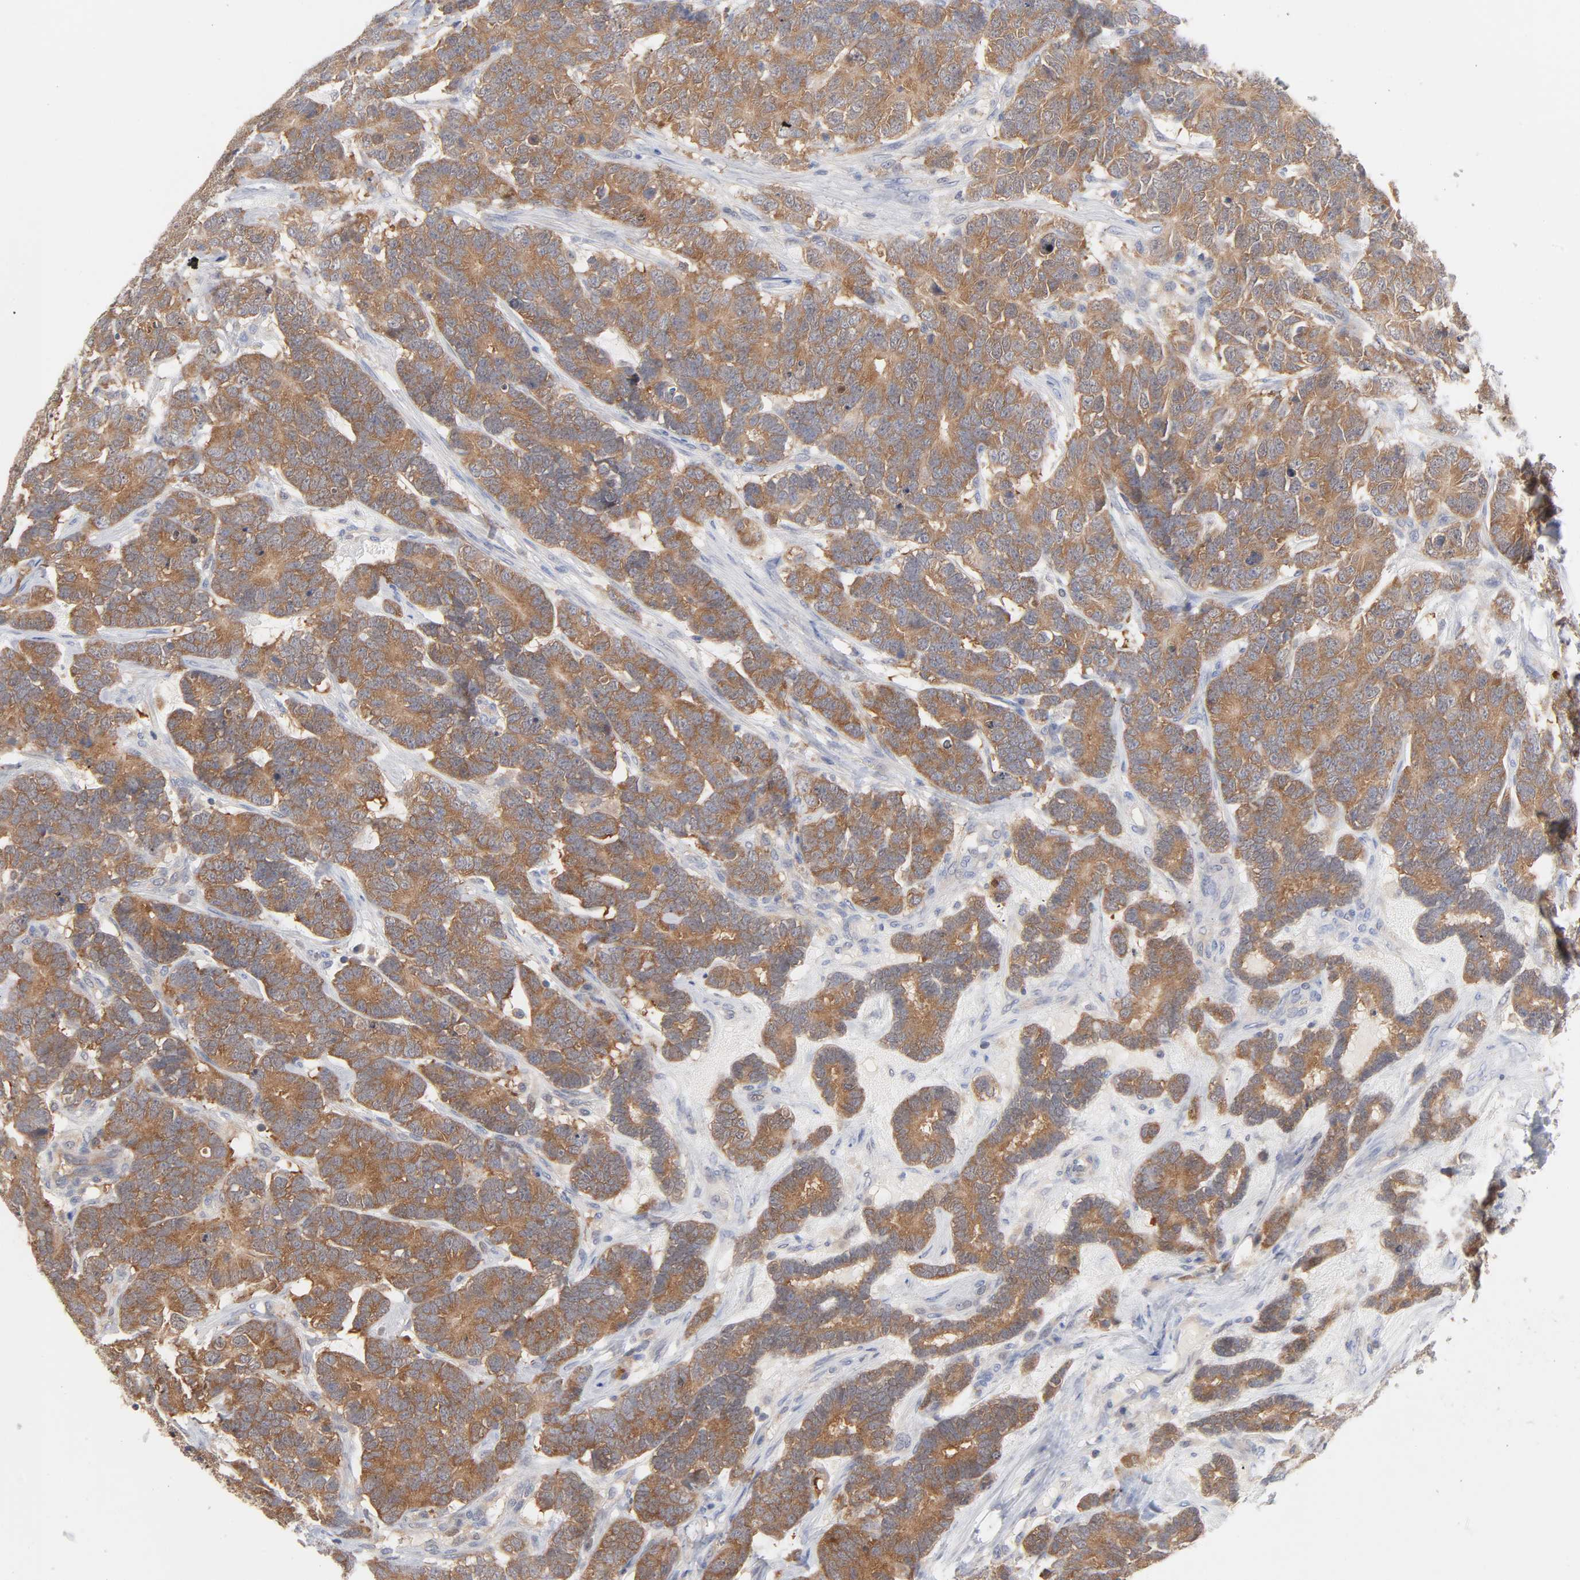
{"staining": {"intensity": "moderate", "quantity": ">75%", "location": "cytoplasmic/membranous"}, "tissue": "testis cancer", "cell_type": "Tumor cells", "image_type": "cancer", "snomed": [{"axis": "morphology", "description": "Carcinoma, Embryonal, NOS"}, {"axis": "topography", "description": "Testis"}], "caption": "Protein positivity by immunohistochemistry reveals moderate cytoplasmic/membranous positivity in about >75% of tumor cells in embryonal carcinoma (testis).", "gene": "UBL4A", "patient": {"sex": "male", "age": 26}}